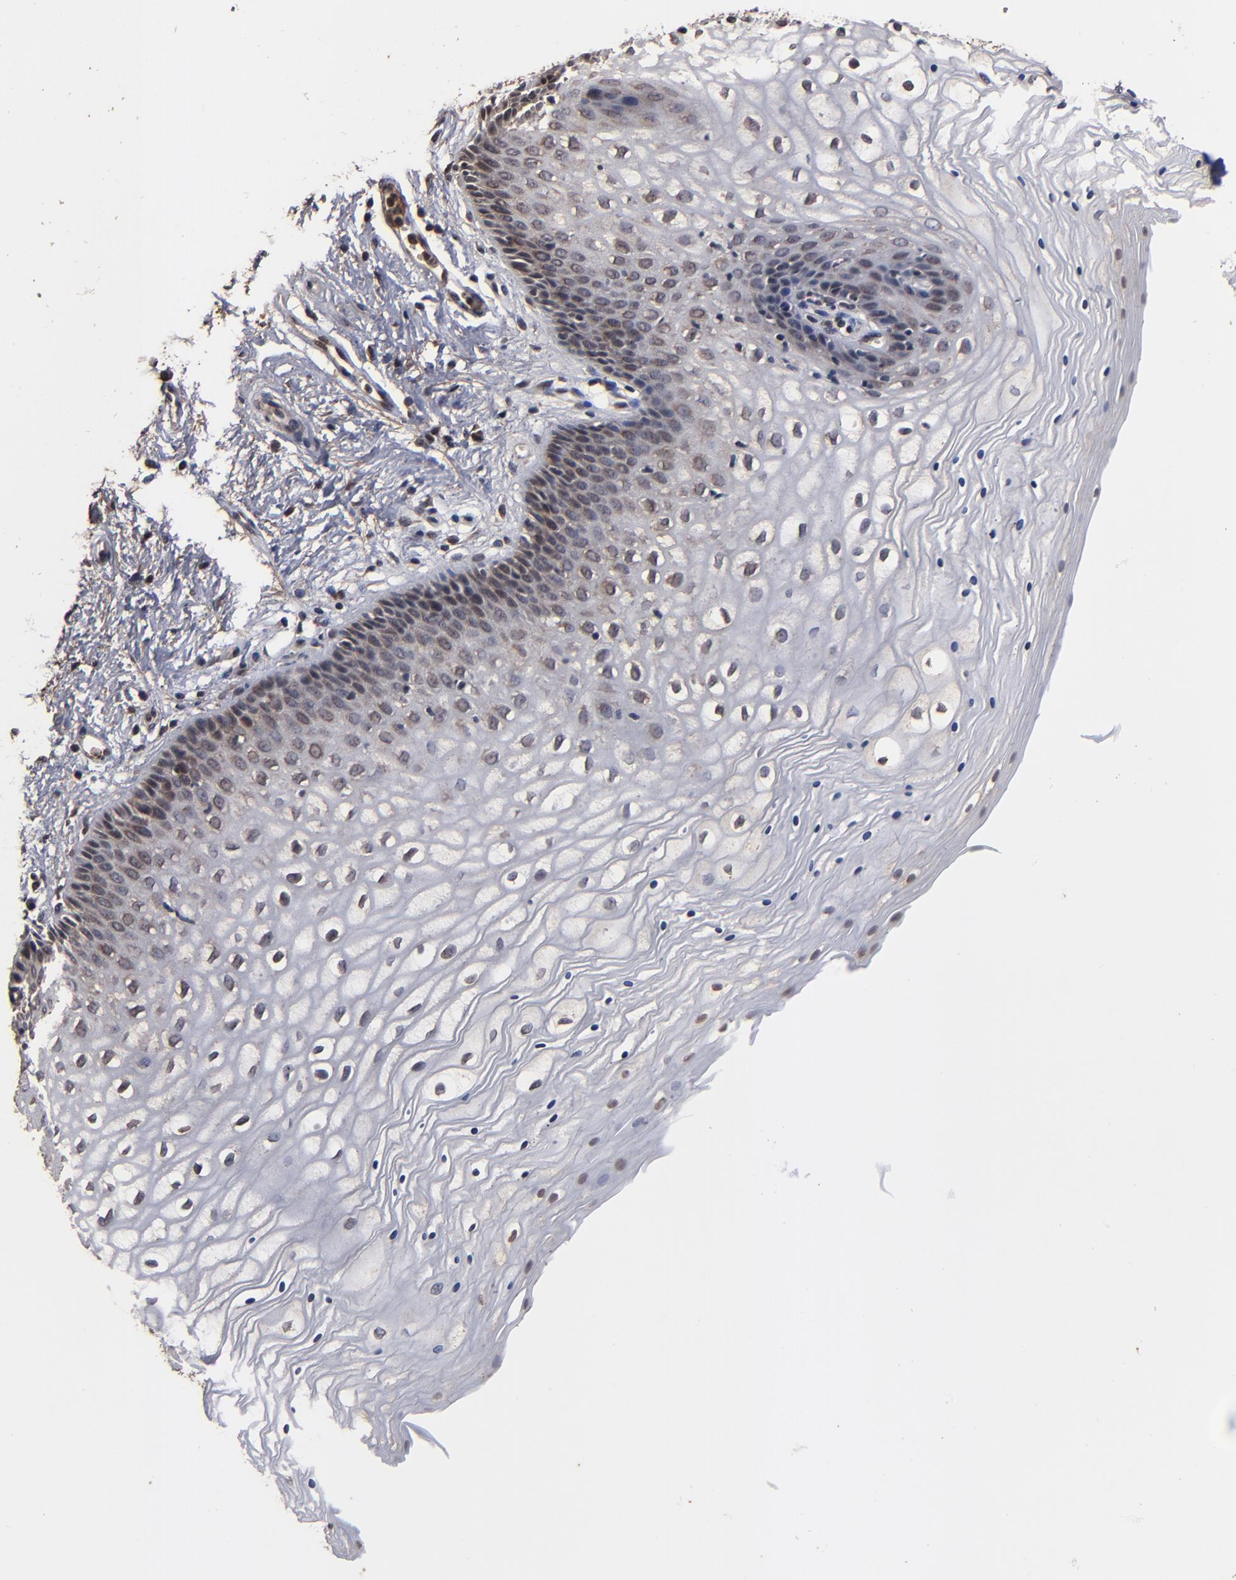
{"staining": {"intensity": "weak", "quantity": "25%-75%", "location": "cytoplasmic/membranous,nuclear"}, "tissue": "vagina", "cell_type": "Squamous epithelial cells", "image_type": "normal", "snomed": [{"axis": "morphology", "description": "Normal tissue, NOS"}, {"axis": "topography", "description": "Vagina"}], "caption": "A brown stain labels weak cytoplasmic/membranous,nuclear staining of a protein in squamous epithelial cells of benign human vagina.", "gene": "NXF2B", "patient": {"sex": "female", "age": 34}}